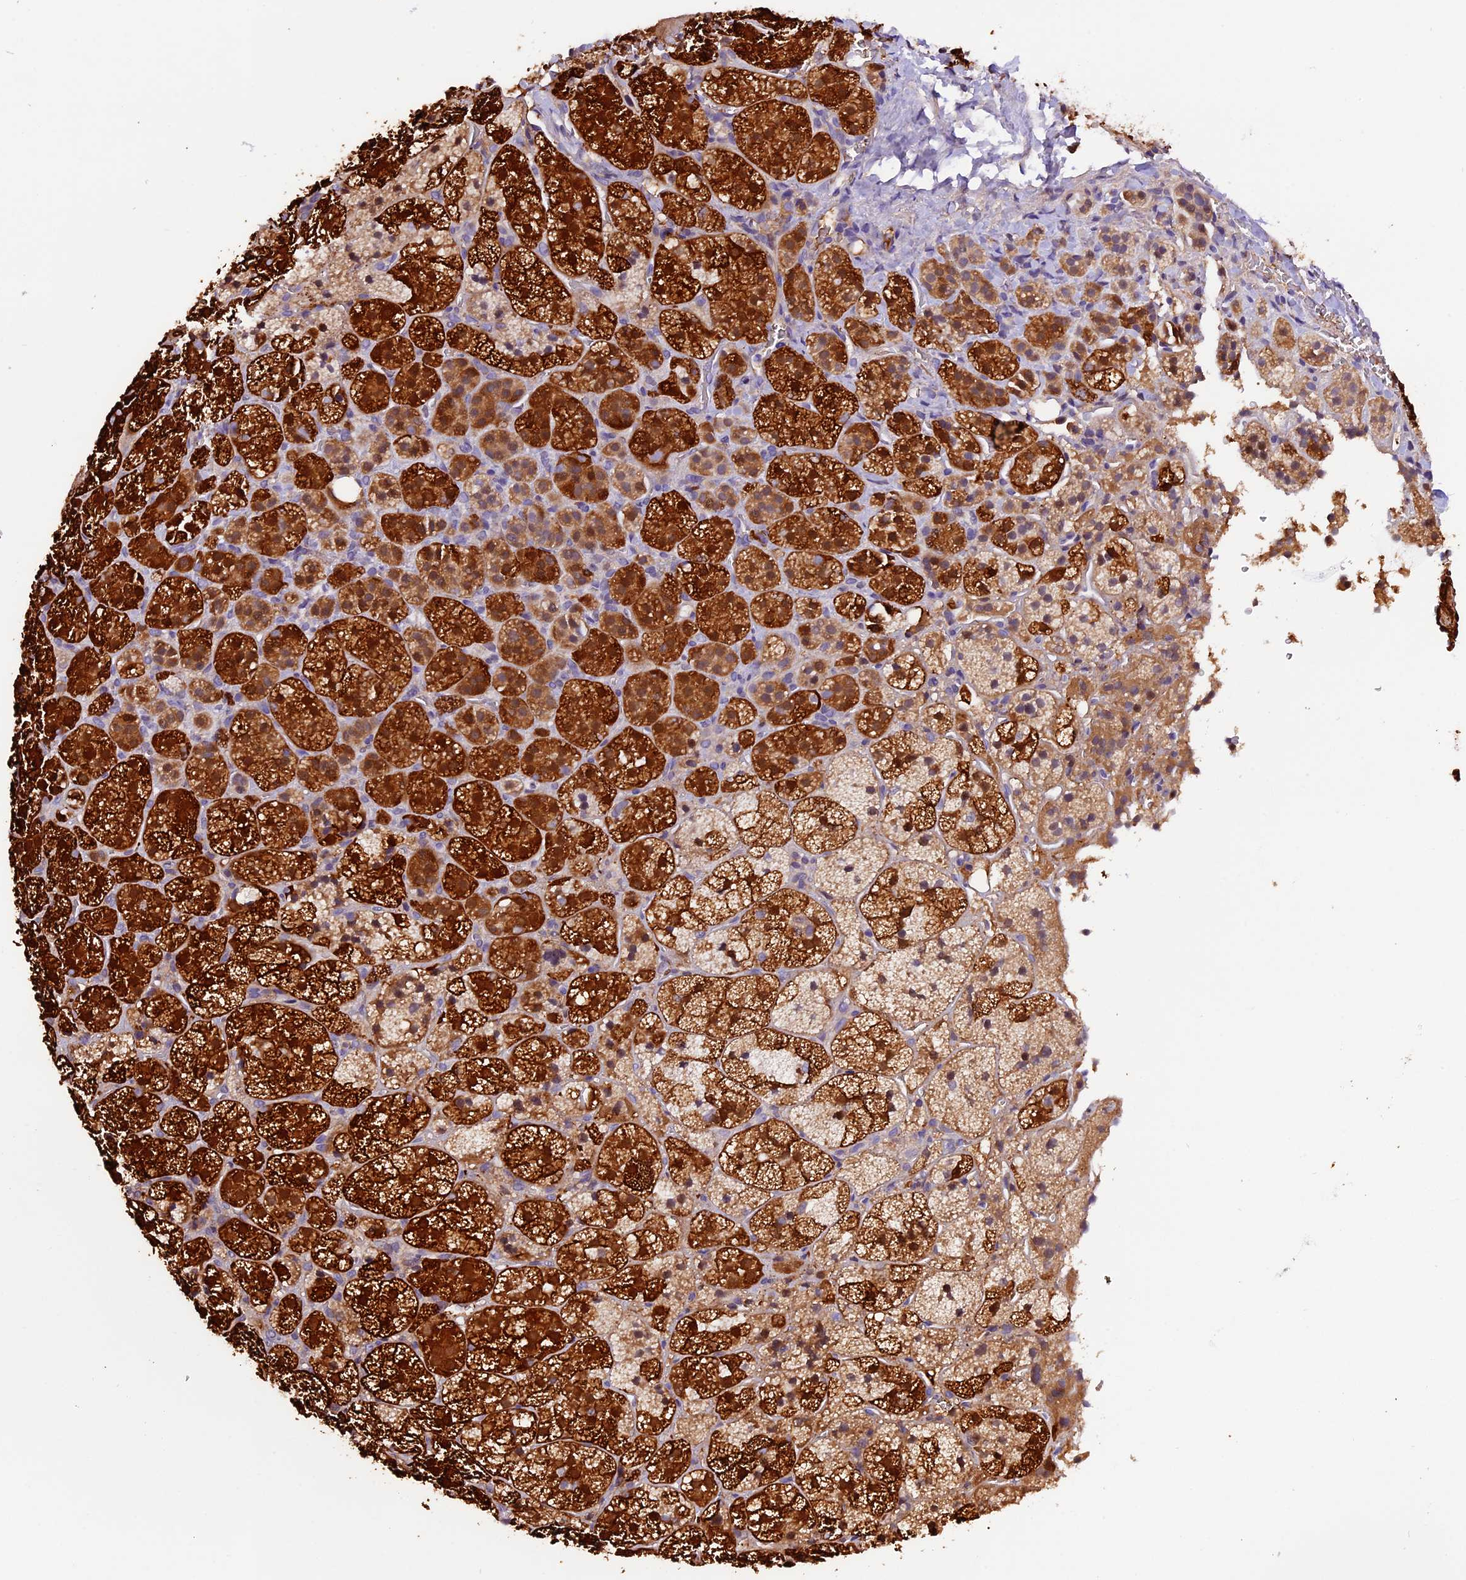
{"staining": {"intensity": "strong", "quantity": ">75%", "location": "cytoplasmic/membranous,nuclear"}, "tissue": "adrenal gland", "cell_type": "Glandular cells", "image_type": "normal", "snomed": [{"axis": "morphology", "description": "Normal tissue, NOS"}, {"axis": "topography", "description": "Adrenal gland"}], "caption": "Immunohistochemistry (IHC) histopathology image of normal adrenal gland: adrenal gland stained using immunohistochemistry (IHC) exhibits high levels of strong protein expression localized specifically in the cytoplasmic/membranous,nuclear of glandular cells, appearing as a cytoplasmic/membranous,nuclear brown color.", "gene": "DDX28", "patient": {"sex": "female", "age": 44}}